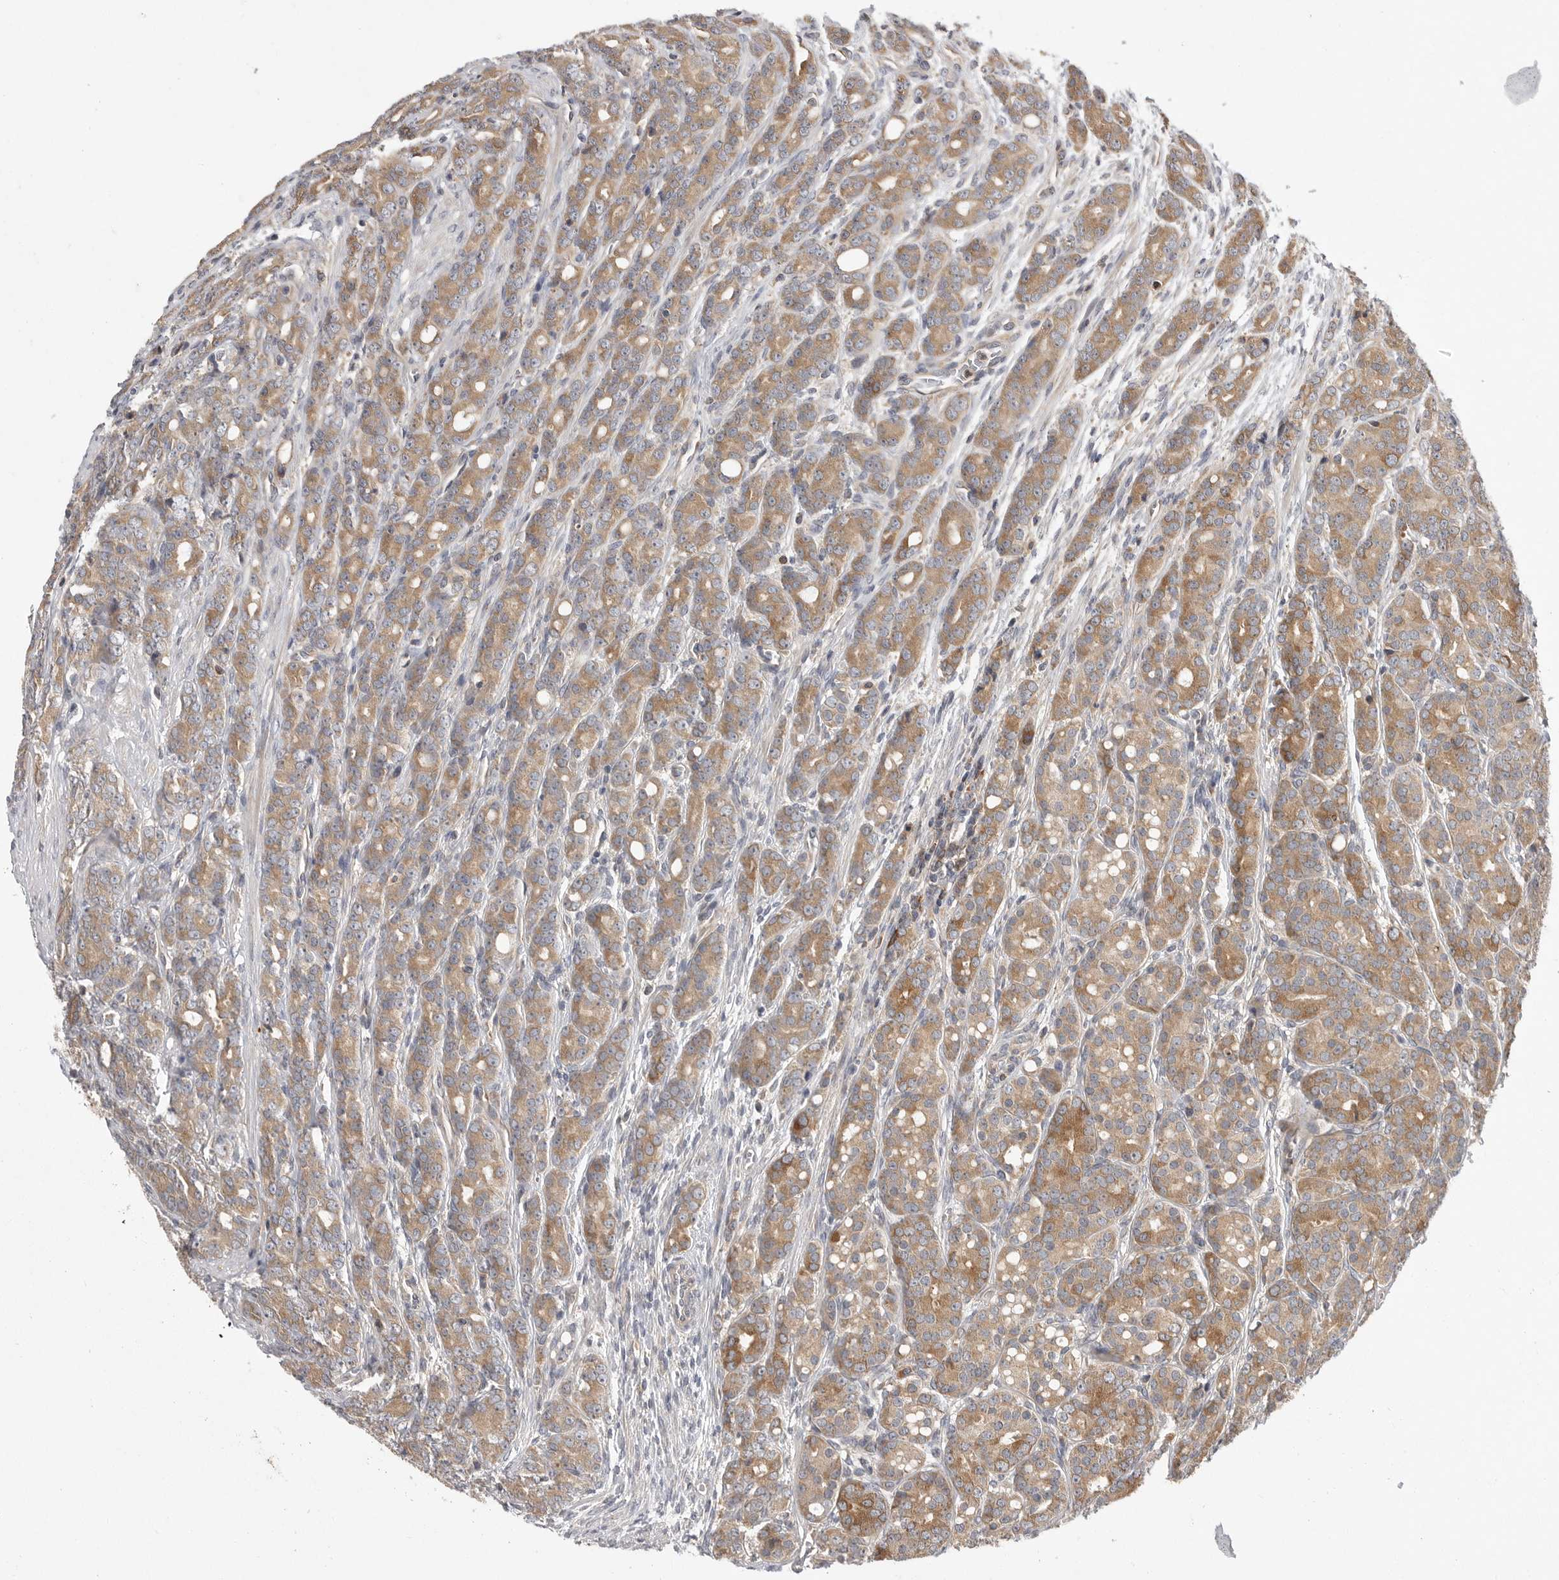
{"staining": {"intensity": "moderate", "quantity": ">75%", "location": "cytoplasmic/membranous"}, "tissue": "prostate cancer", "cell_type": "Tumor cells", "image_type": "cancer", "snomed": [{"axis": "morphology", "description": "Adenocarcinoma, High grade"}, {"axis": "topography", "description": "Prostate"}], "caption": "High-power microscopy captured an immunohistochemistry image of prostate cancer, revealing moderate cytoplasmic/membranous positivity in approximately >75% of tumor cells. (Stains: DAB (3,3'-diaminobenzidine) in brown, nuclei in blue, Microscopy: brightfield microscopy at high magnification).", "gene": "OXR1", "patient": {"sex": "male", "age": 62}}